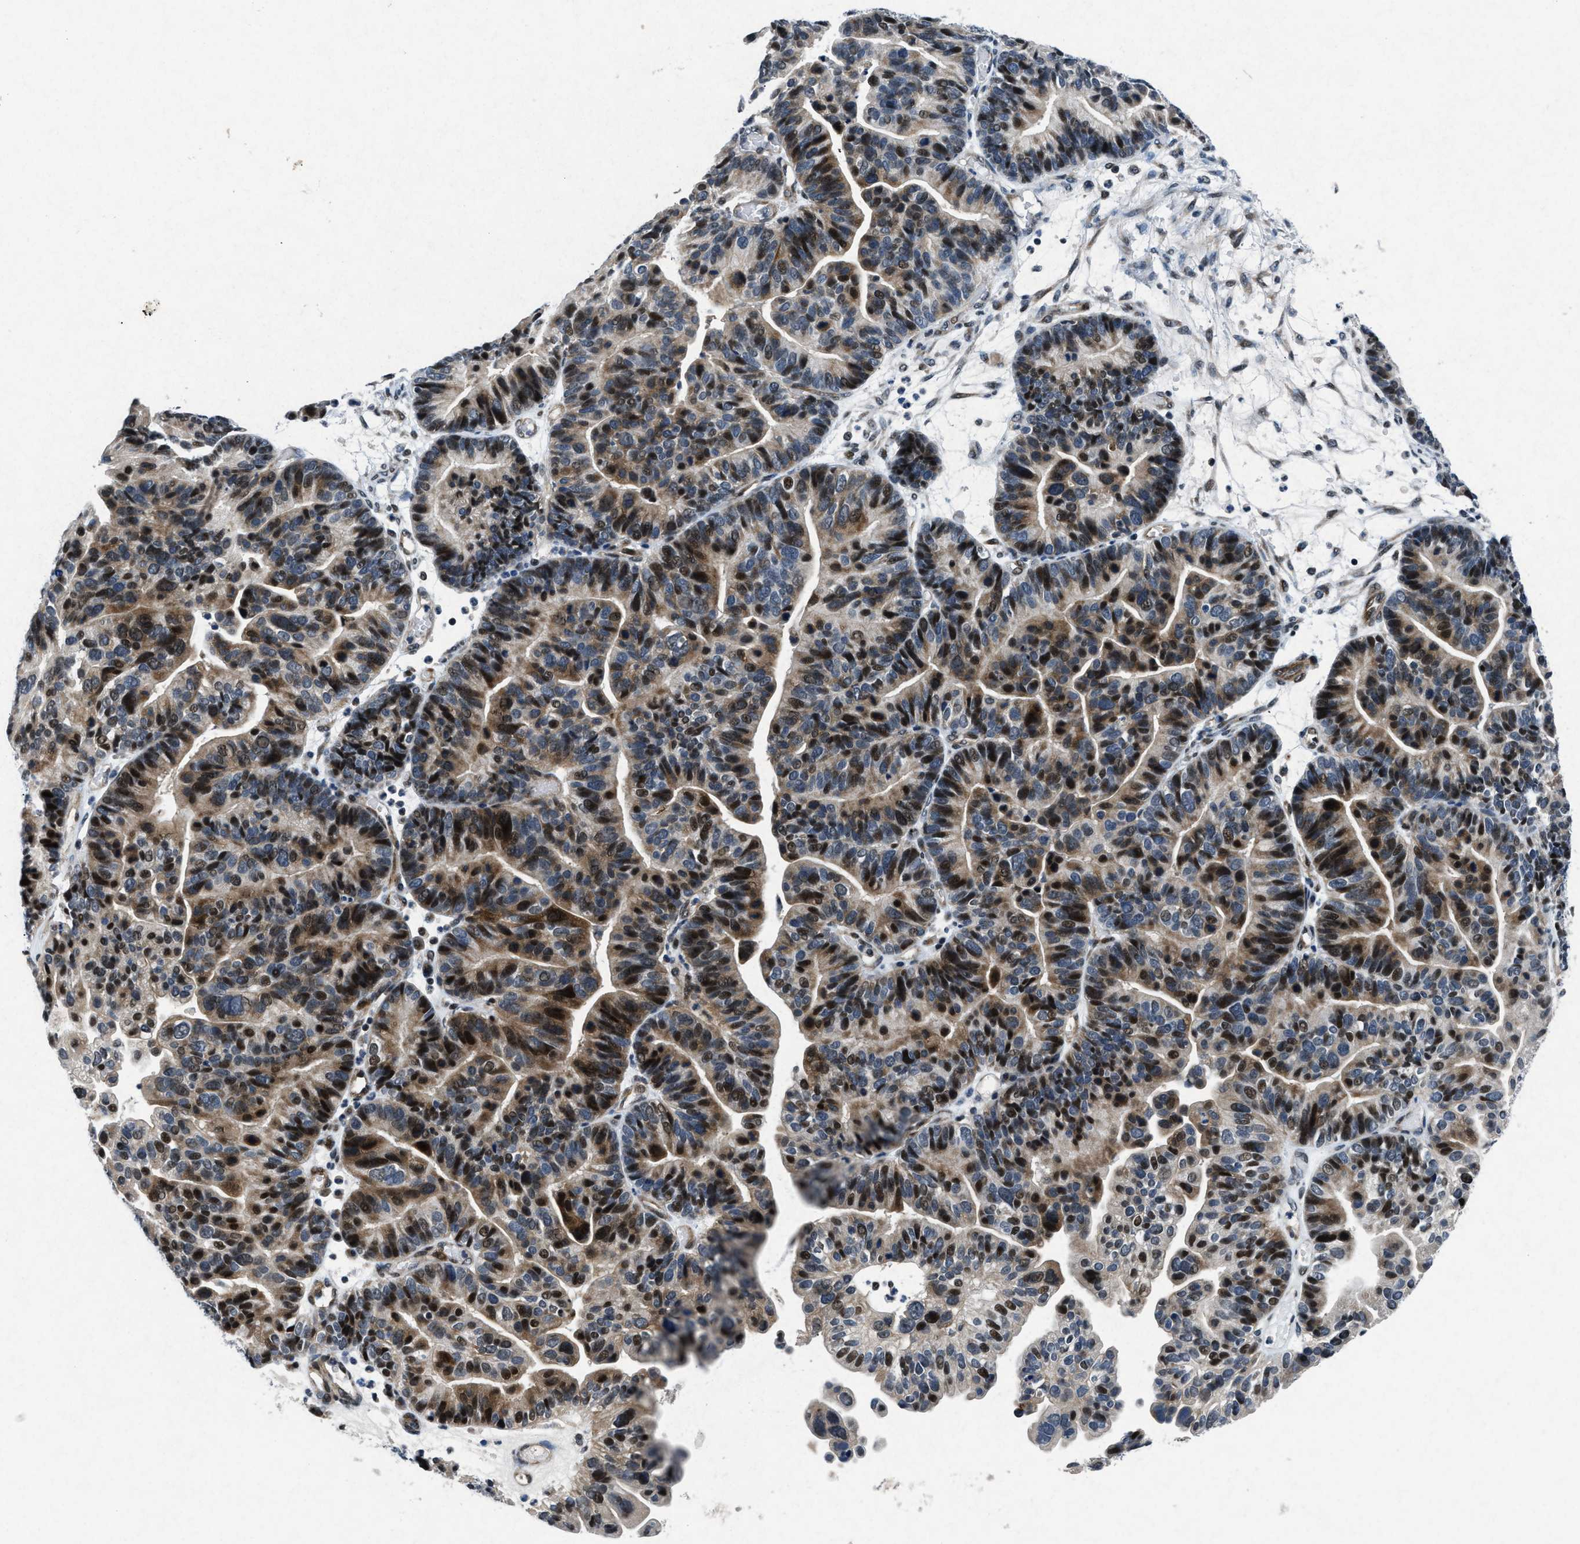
{"staining": {"intensity": "strong", "quantity": "25%-75%", "location": "cytoplasmic/membranous,nuclear"}, "tissue": "ovarian cancer", "cell_type": "Tumor cells", "image_type": "cancer", "snomed": [{"axis": "morphology", "description": "Cystadenocarcinoma, serous, NOS"}, {"axis": "topography", "description": "Ovary"}], "caption": "High-magnification brightfield microscopy of serous cystadenocarcinoma (ovarian) stained with DAB (3,3'-diaminobenzidine) (brown) and counterstained with hematoxylin (blue). tumor cells exhibit strong cytoplasmic/membranous and nuclear expression is appreciated in about25%-75% of cells.", "gene": "PHLDA1", "patient": {"sex": "female", "age": 56}}